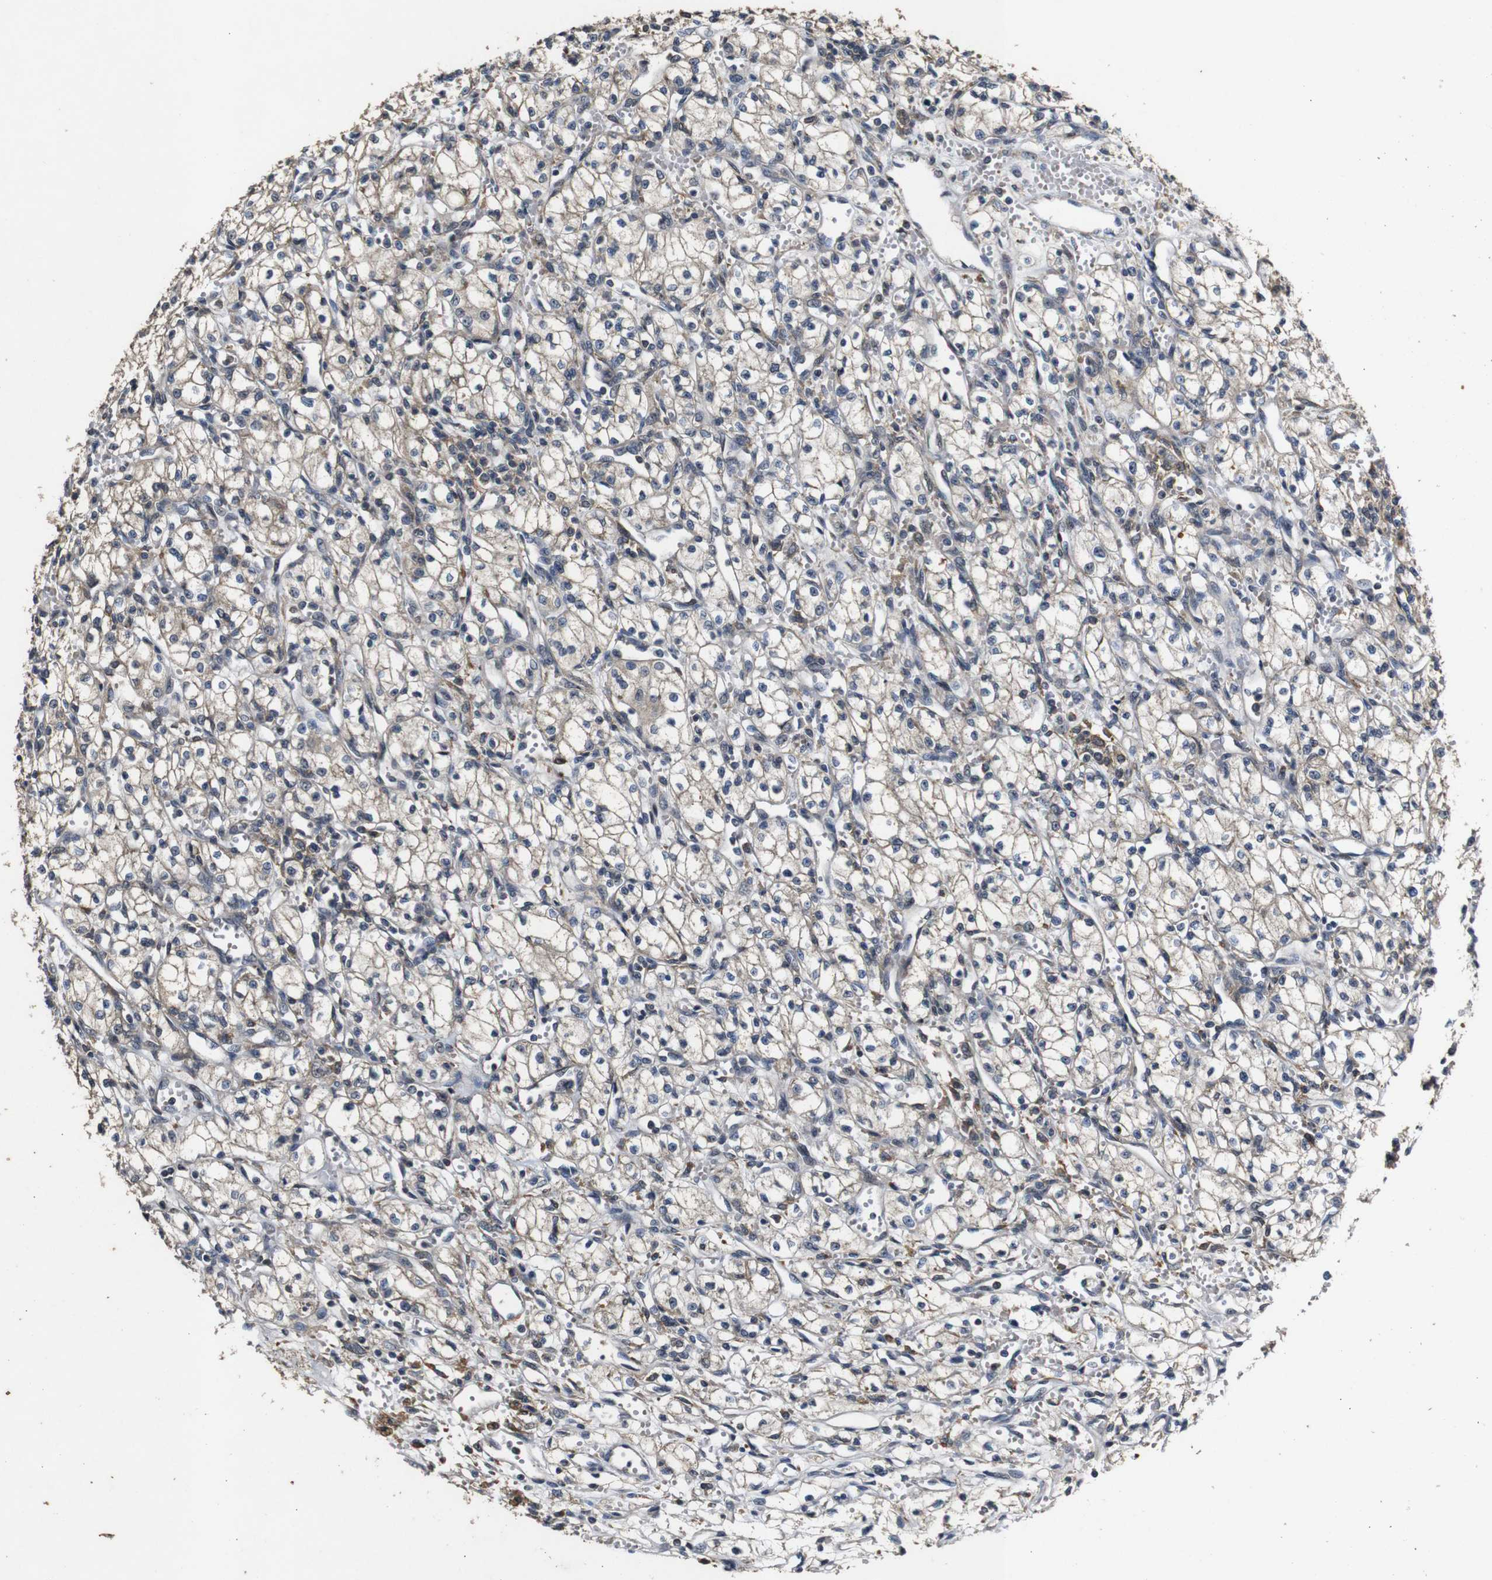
{"staining": {"intensity": "weak", "quantity": ">75%", "location": "cytoplasmic/membranous"}, "tissue": "renal cancer", "cell_type": "Tumor cells", "image_type": "cancer", "snomed": [{"axis": "morphology", "description": "Normal tissue, NOS"}, {"axis": "morphology", "description": "Adenocarcinoma, NOS"}, {"axis": "topography", "description": "Kidney"}], "caption": "A photomicrograph showing weak cytoplasmic/membranous expression in approximately >75% of tumor cells in adenocarcinoma (renal), as visualized by brown immunohistochemical staining.", "gene": "MAGI2", "patient": {"sex": "male", "age": 59}}